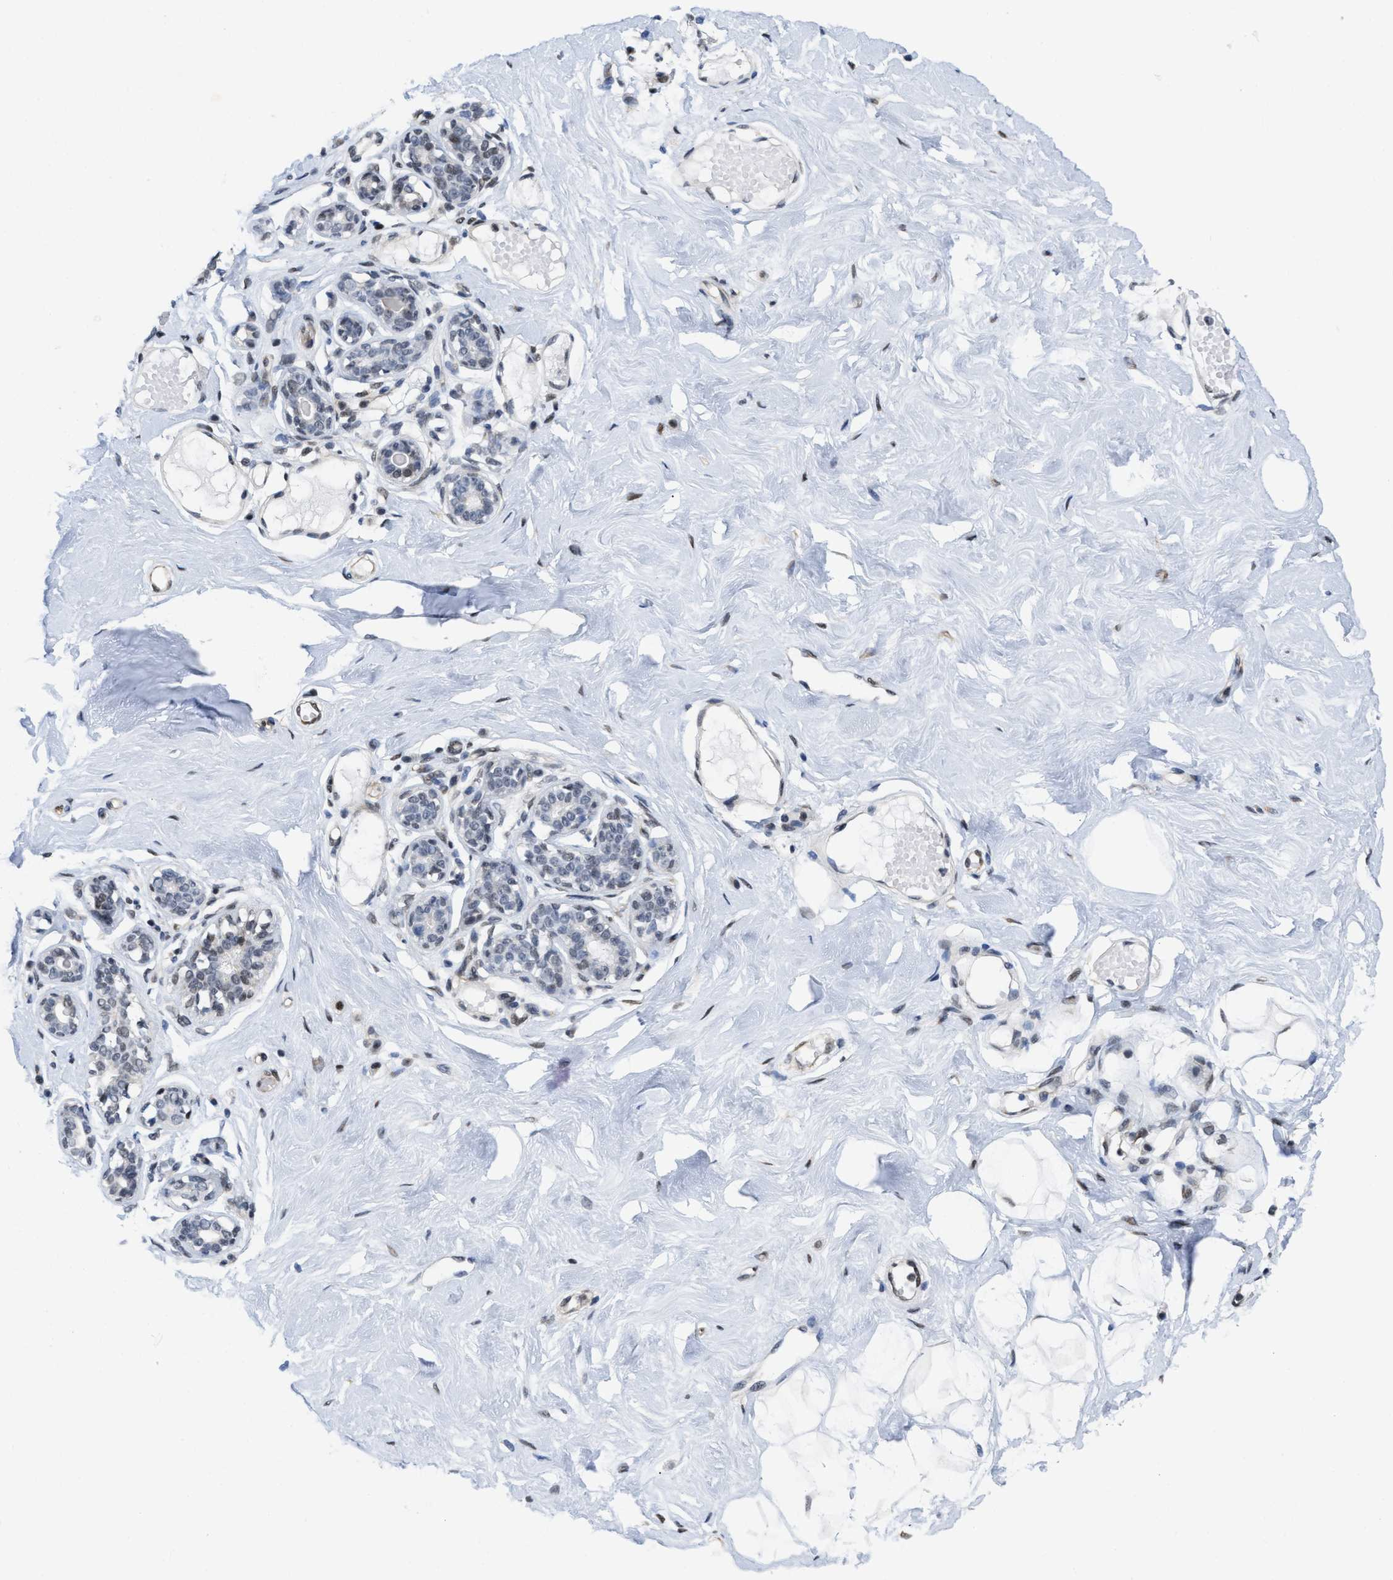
{"staining": {"intensity": "moderate", "quantity": "25%-75%", "location": "nuclear"}, "tissue": "breast", "cell_type": "Adipocytes", "image_type": "normal", "snomed": [{"axis": "morphology", "description": "Normal tissue, NOS"}, {"axis": "topography", "description": "Breast"}], "caption": "Immunohistochemistry (IHC) of benign breast demonstrates medium levels of moderate nuclear positivity in approximately 25%-75% of adipocytes.", "gene": "MIER1", "patient": {"sex": "female", "age": 23}}